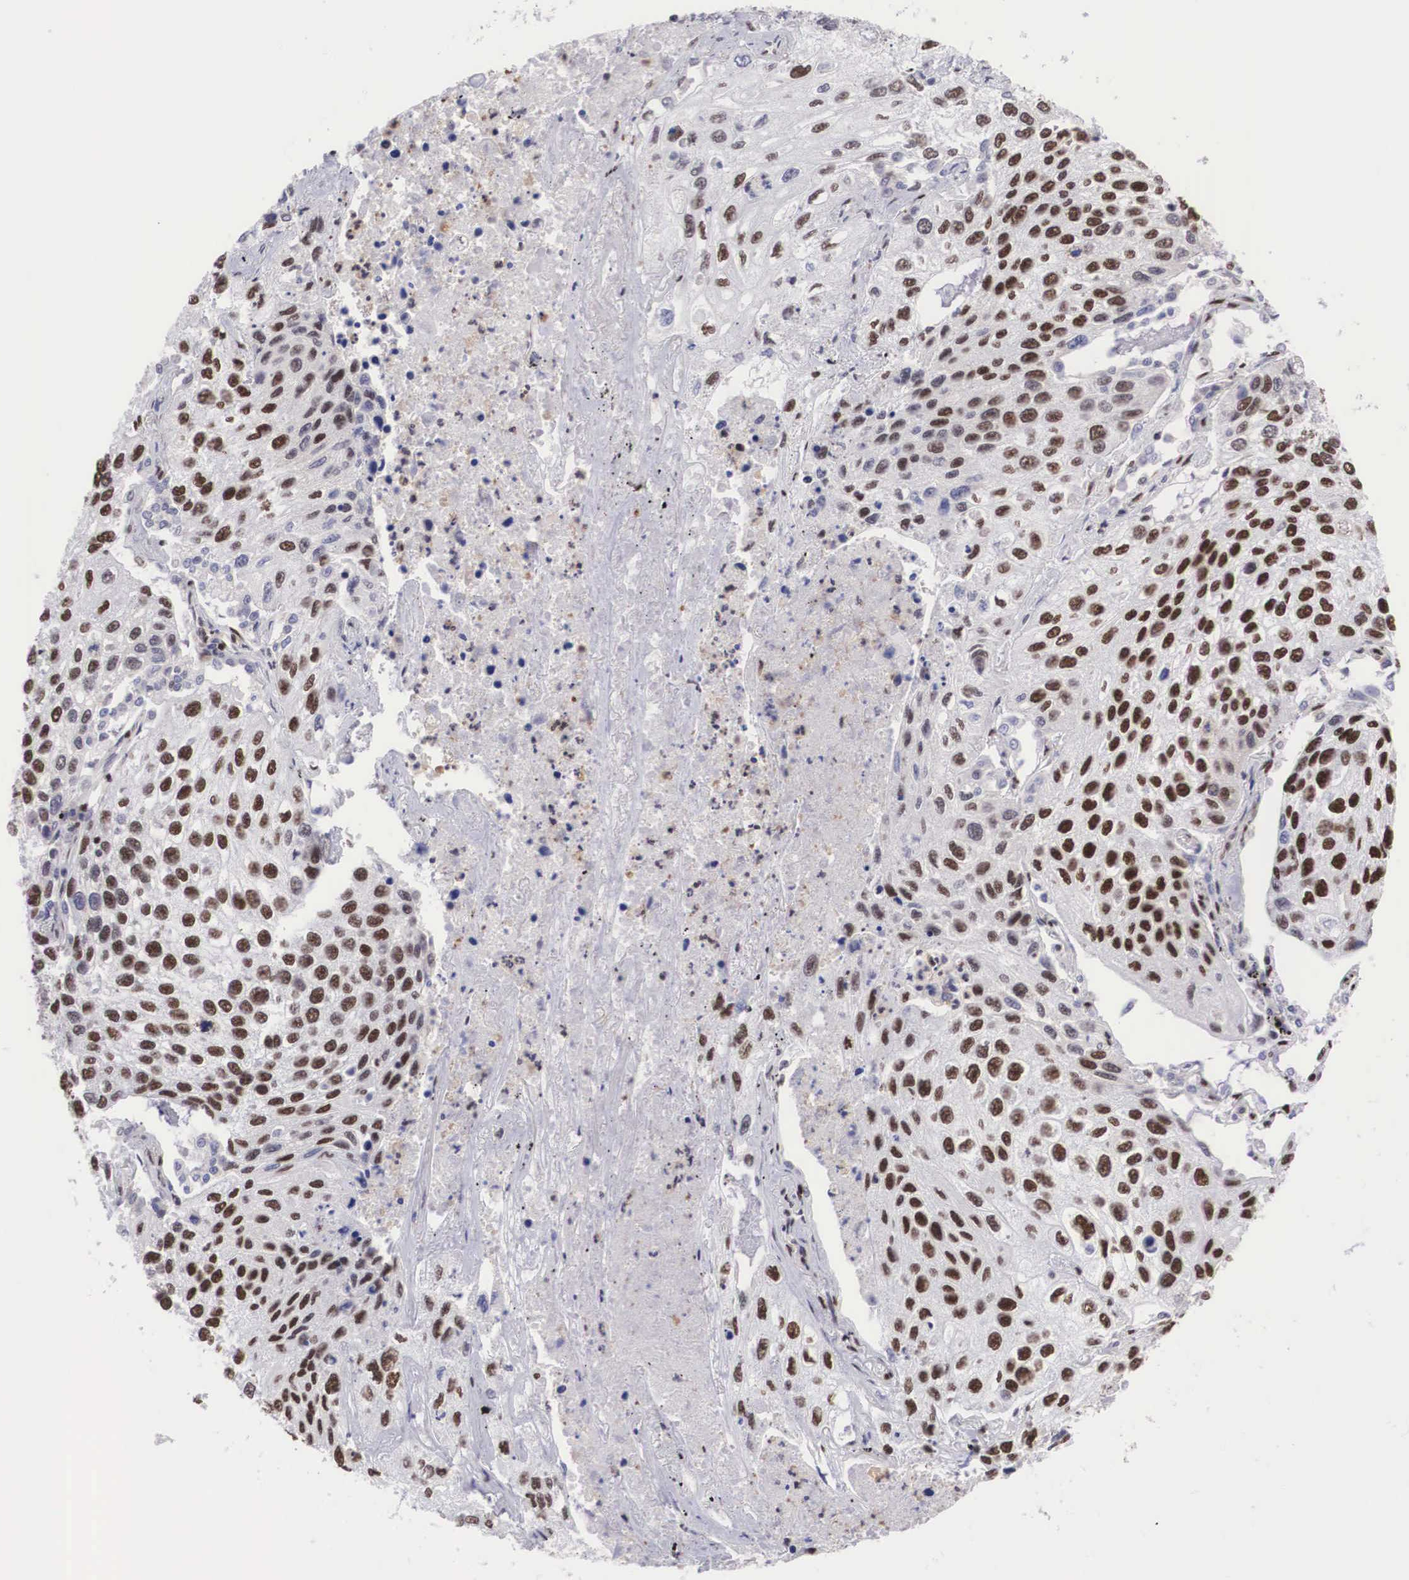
{"staining": {"intensity": "strong", "quantity": ">75%", "location": "nuclear"}, "tissue": "lung cancer", "cell_type": "Tumor cells", "image_type": "cancer", "snomed": [{"axis": "morphology", "description": "Squamous cell carcinoma, NOS"}, {"axis": "topography", "description": "Lung"}], "caption": "Immunohistochemical staining of human squamous cell carcinoma (lung) reveals high levels of strong nuclear protein staining in approximately >75% of tumor cells.", "gene": "SF3A1", "patient": {"sex": "male", "age": 75}}